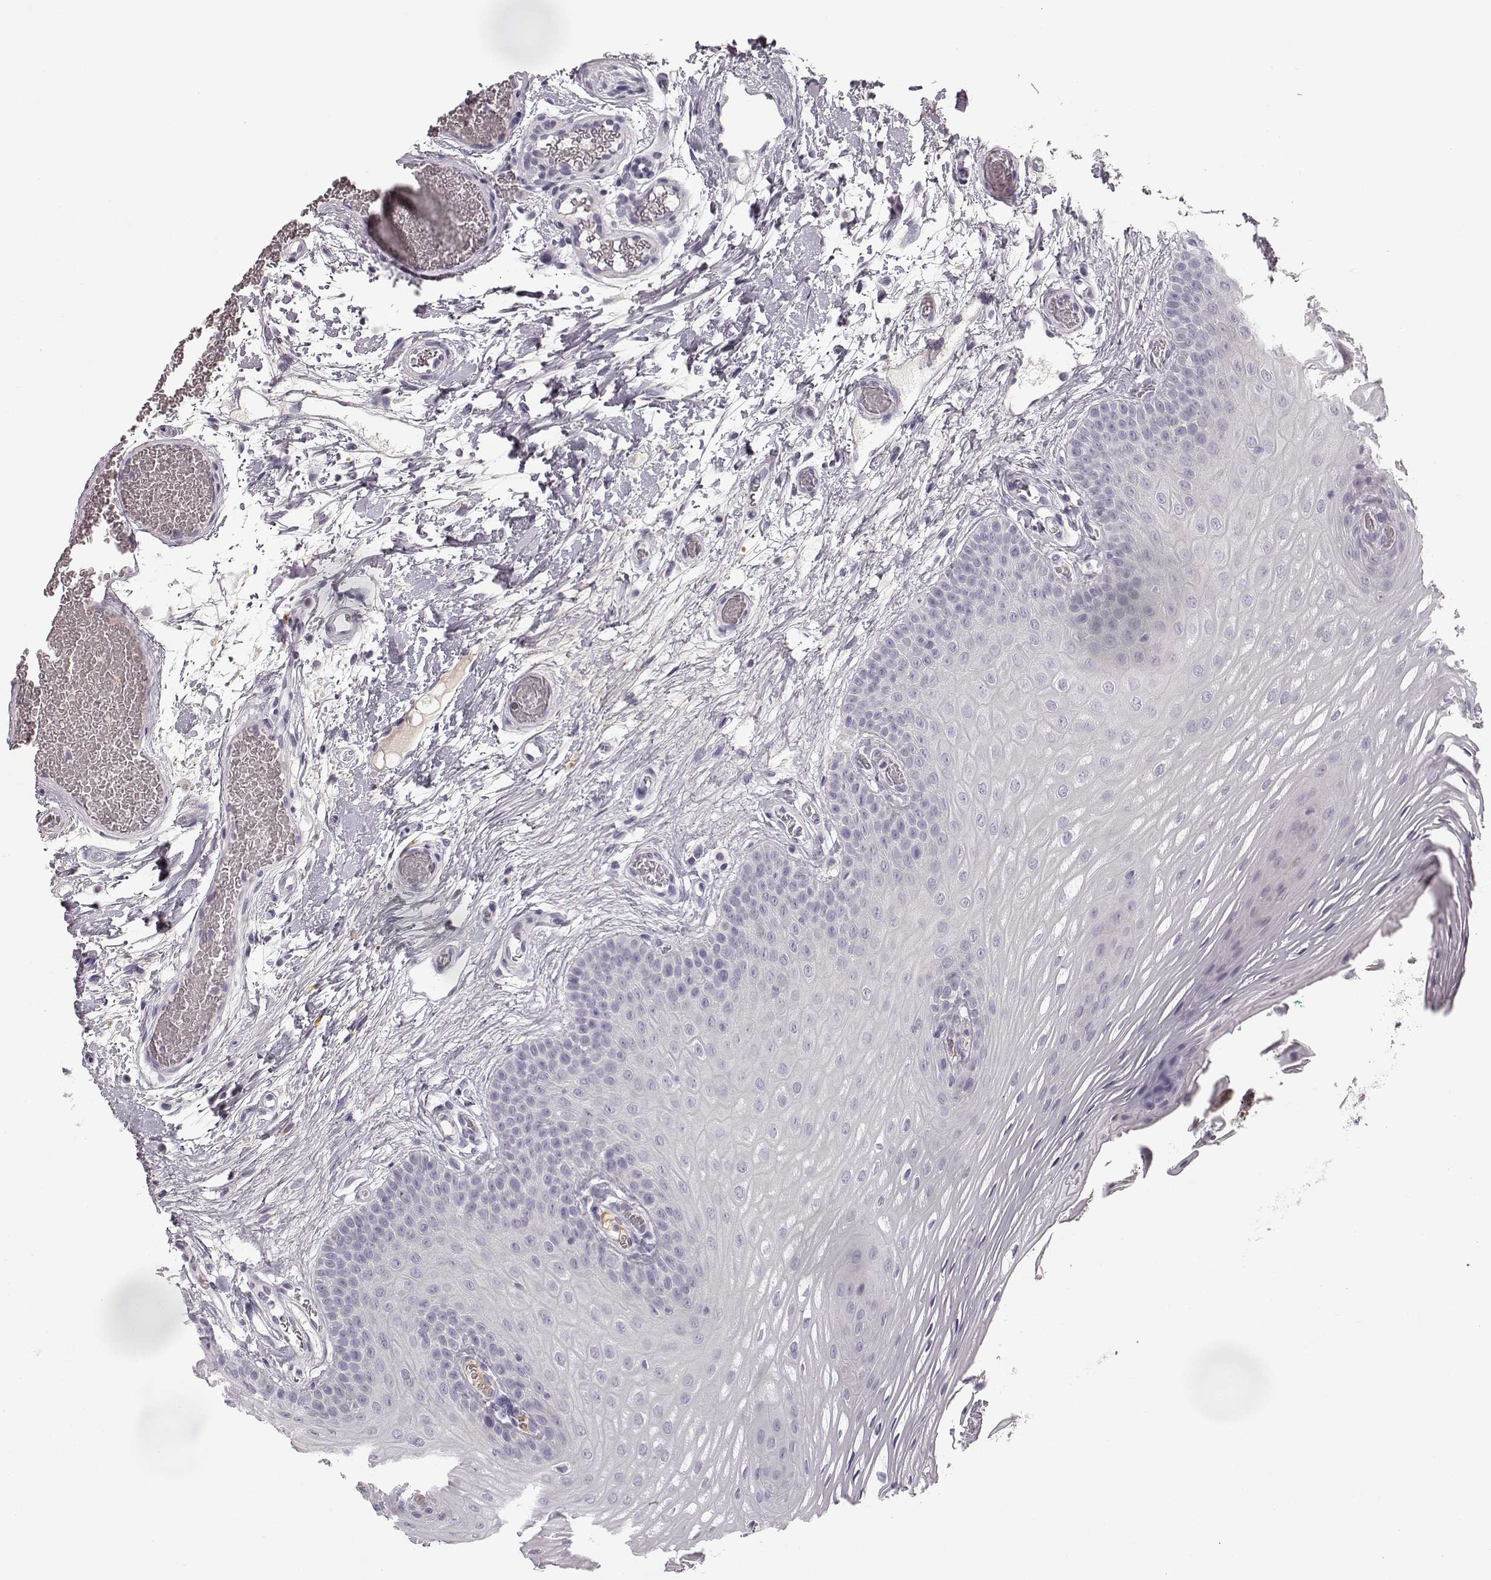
{"staining": {"intensity": "negative", "quantity": "none", "location": "none"}, "tissue": "oral mucosa", "cell_type": "Squamous epithelial cells", "image_type": "normal", "snomed": [{"axis": "morphology", "description": "Normal tissue, NOS"}, {"axis": "morphology", "description": "Squamous cell carcinoma, NOS"}, {"axis": "topography", "description": "Oral tissue"}, {"axis": "topography", "description": "Head-Neck"}], "caption": "This micrograph is of normal oral mucosa stained with IHC to label a protein in brown with the nuclei are counter-stained blue. There is no expression in squamous epithelial cells.", "gene": "KIAA0319", "patient": {"sex": "male", "age": 78}}